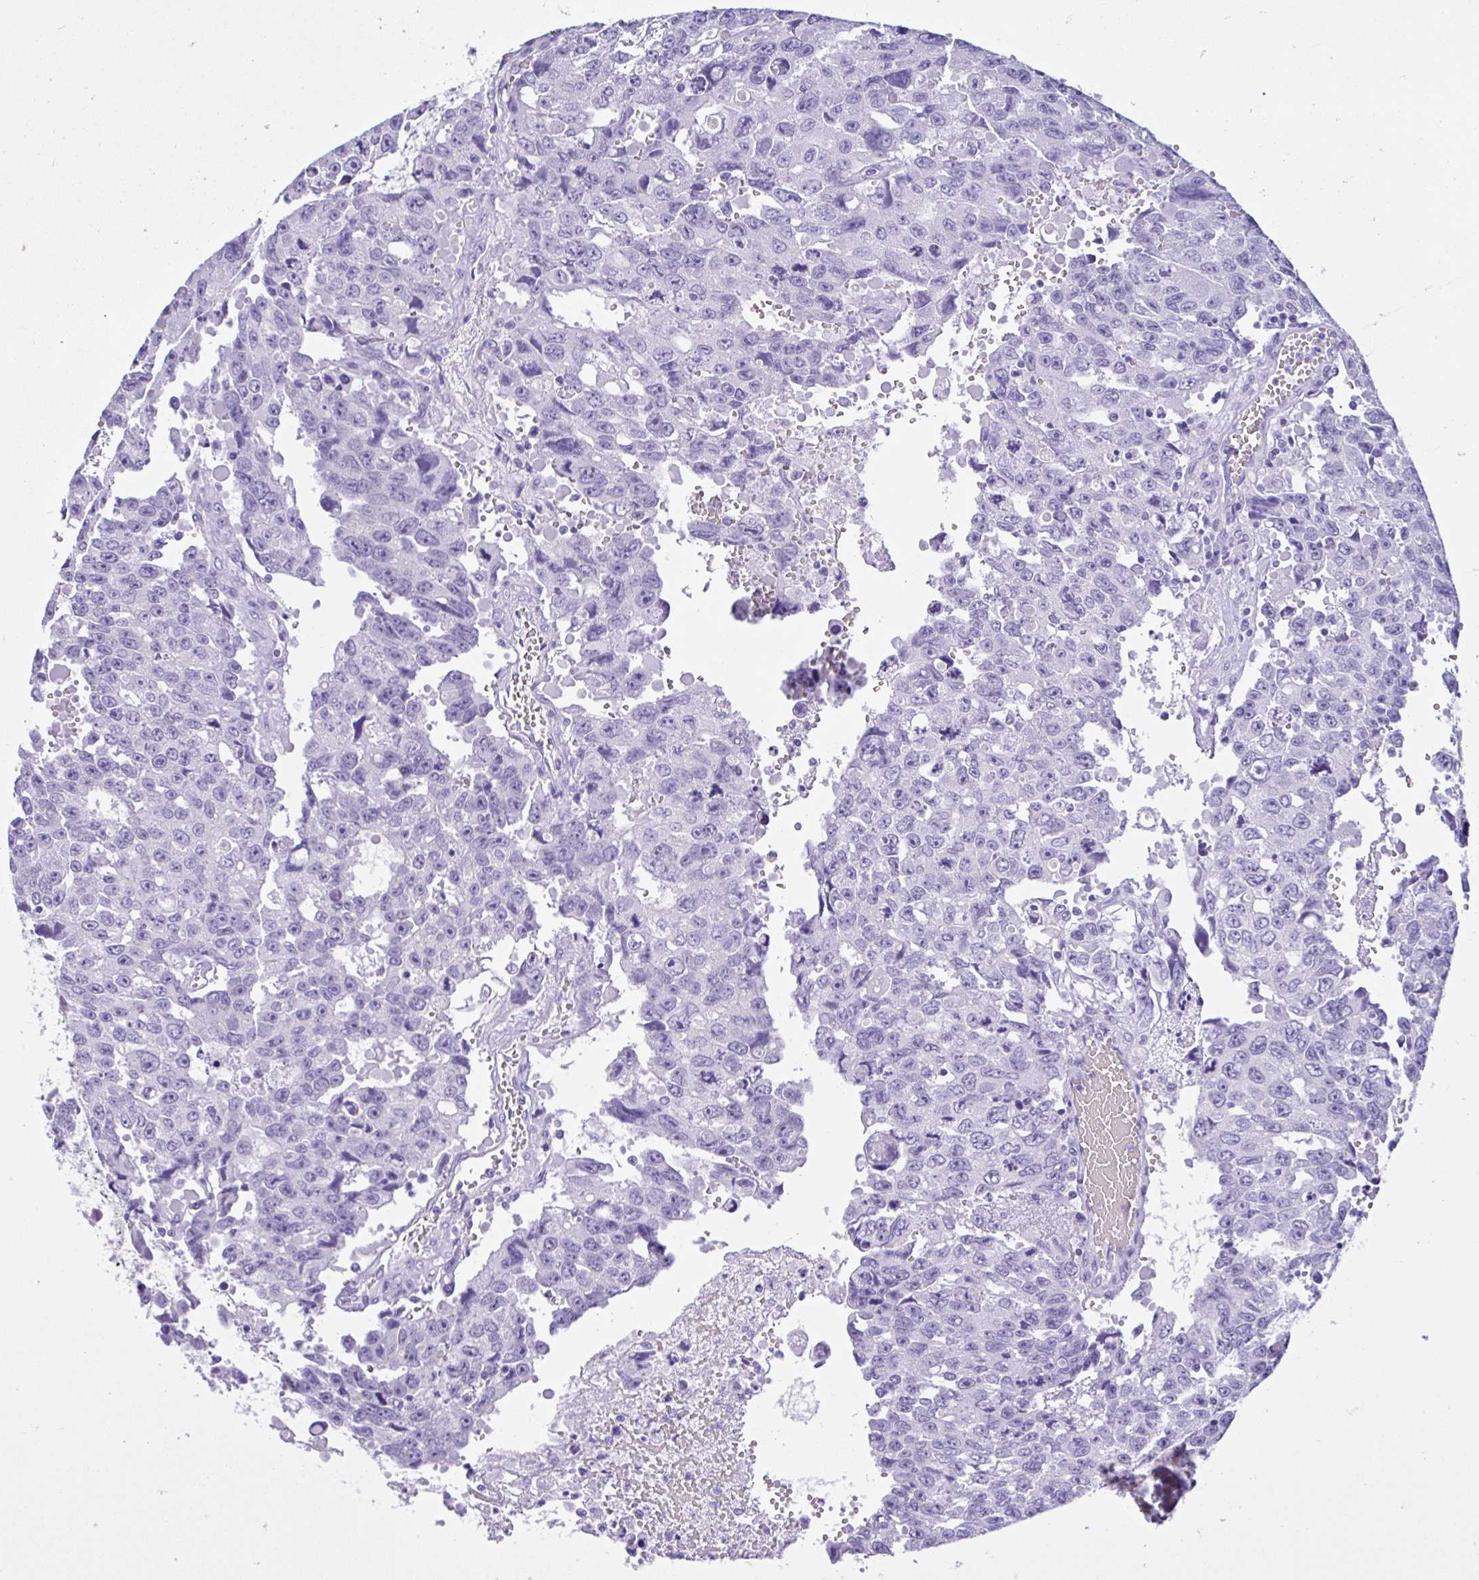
{"staining": {"intensity": "negative", "quantity": "none", "location": "none"}, "tissue": "testis cancer", "cell_type": "Tumor cells", "image_type": "cancer", "snomed": [{"axis": "morphology", "description": "Seminoma, NOS"}, {"axis": "topography", "description": "Testis"}], "caption": "Immunohistochemistry photomicrograph of human testis cancer stained for a protein (brown), which demonstrates no positivity in tumor cells.", "gene": "CYP19A1", "patient": {"sex": "male", "age": 26}}